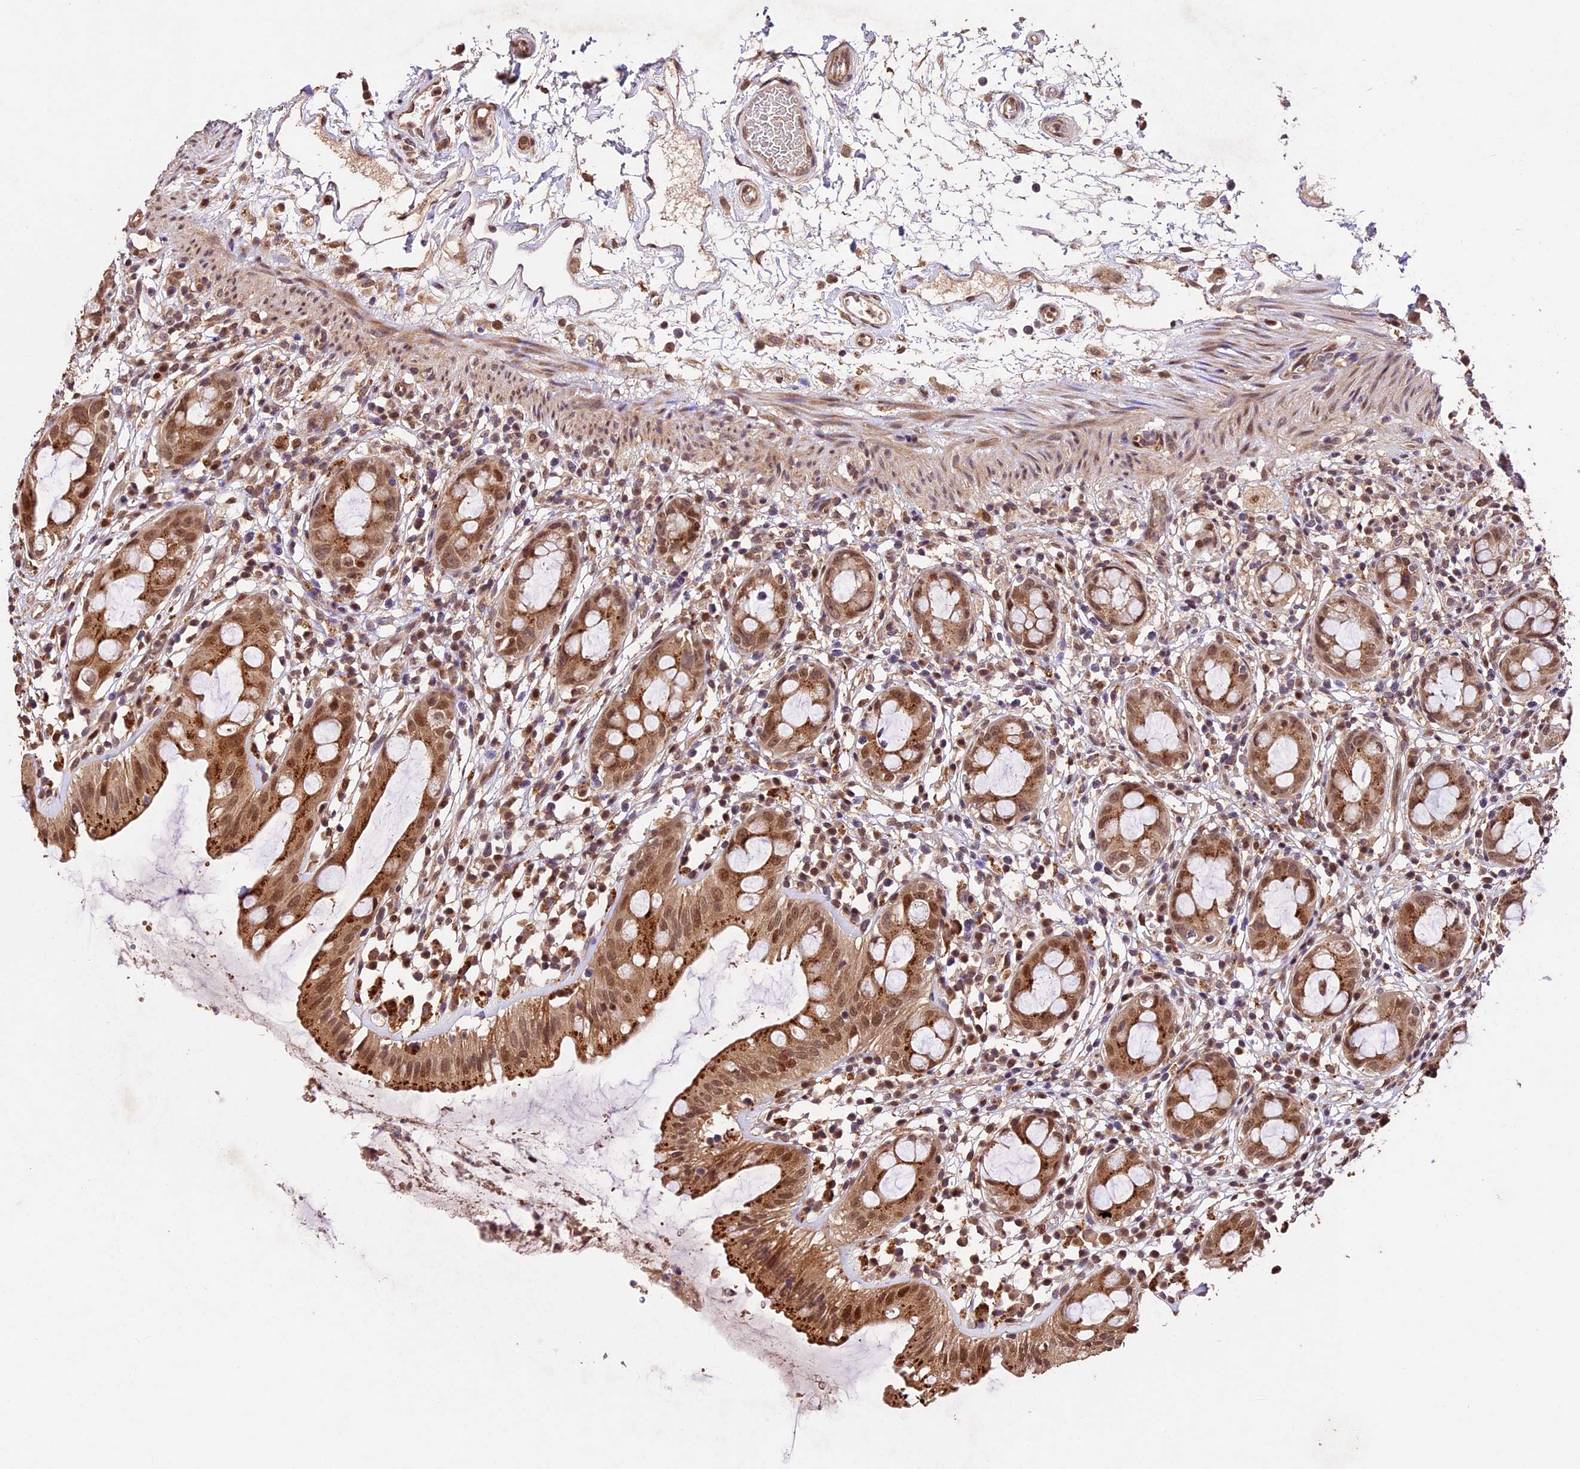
{"staining": {"intensity": "moderate", "quantity": ">75%", "location": "cytoplasmic/membranous,nuclear"}, "tissue": "rectum", "cell_type": "Glandular cells", "image_type": "normal", "snomed": [{"axis": "morphology", "description": "Normal tissue, NOS"}, {"axis": "topography", "description": "Rectum"}], "caption": "DAB immunohistochemical staining of normal rectum shows moderate cytoplasmic/membranous,nuclear protein positivity in about >75% of glandular cells. Ihc stains the protein in brown and the nuclei are stained blue.", "gene": "CDKN2AIP", "patient": {"sex": "female", "age": 57}}